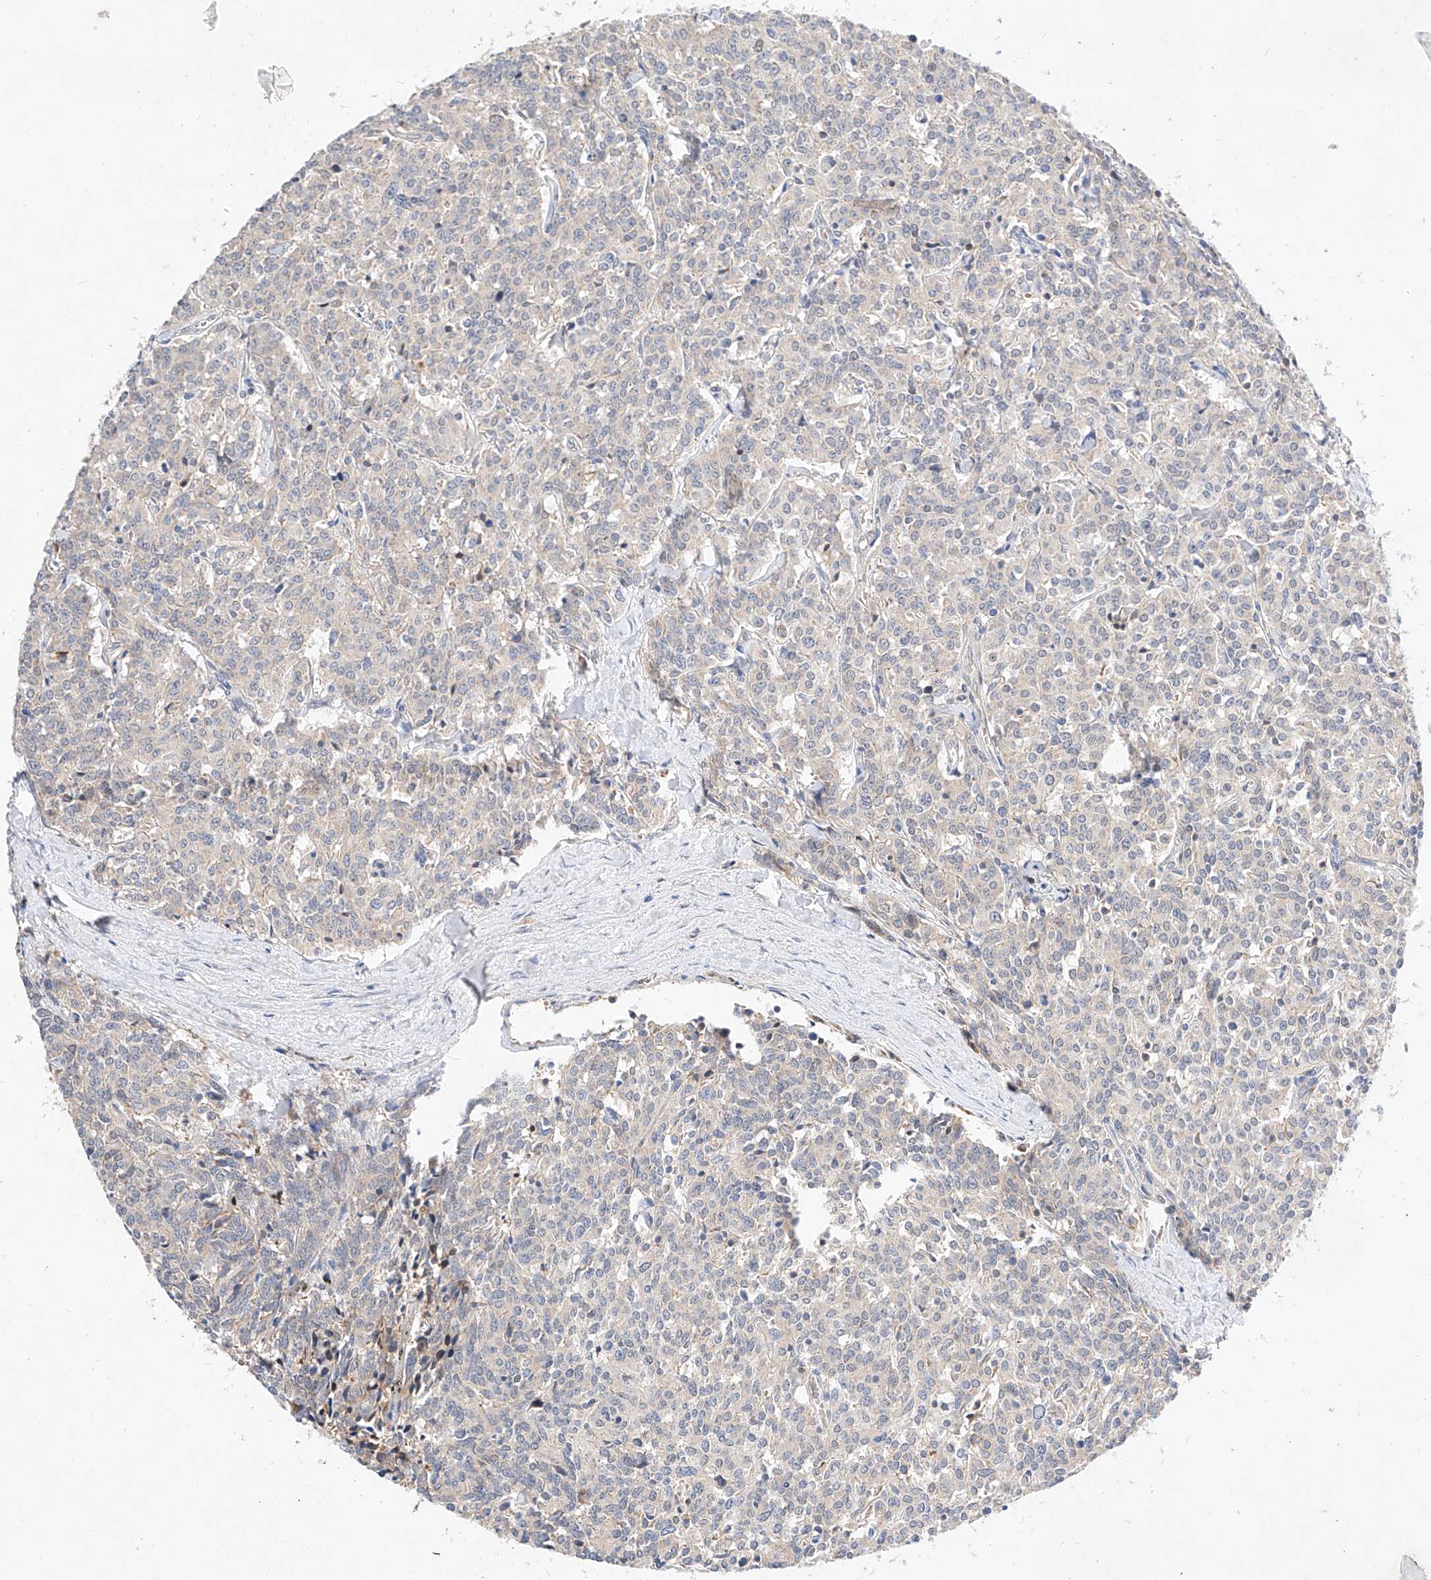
{"staining": {"intensity": "weak", "quantity": "<25%", "location": "cytoplasmic/membranous"}, "tissue": "carcinoid", "cell_type": "Tumor cells", "image_type": "cancer", "snomed": [{"axis": "morphology", "description": "Carcinoid, malignant, NOS"}, {"axis": "topography", "description": "Lung"}], "caption": "IHC of human carcinoid displays no expression in tumor cells.", "gene": "C6orf118", "patient": {"sex": "female", "age": 46}}